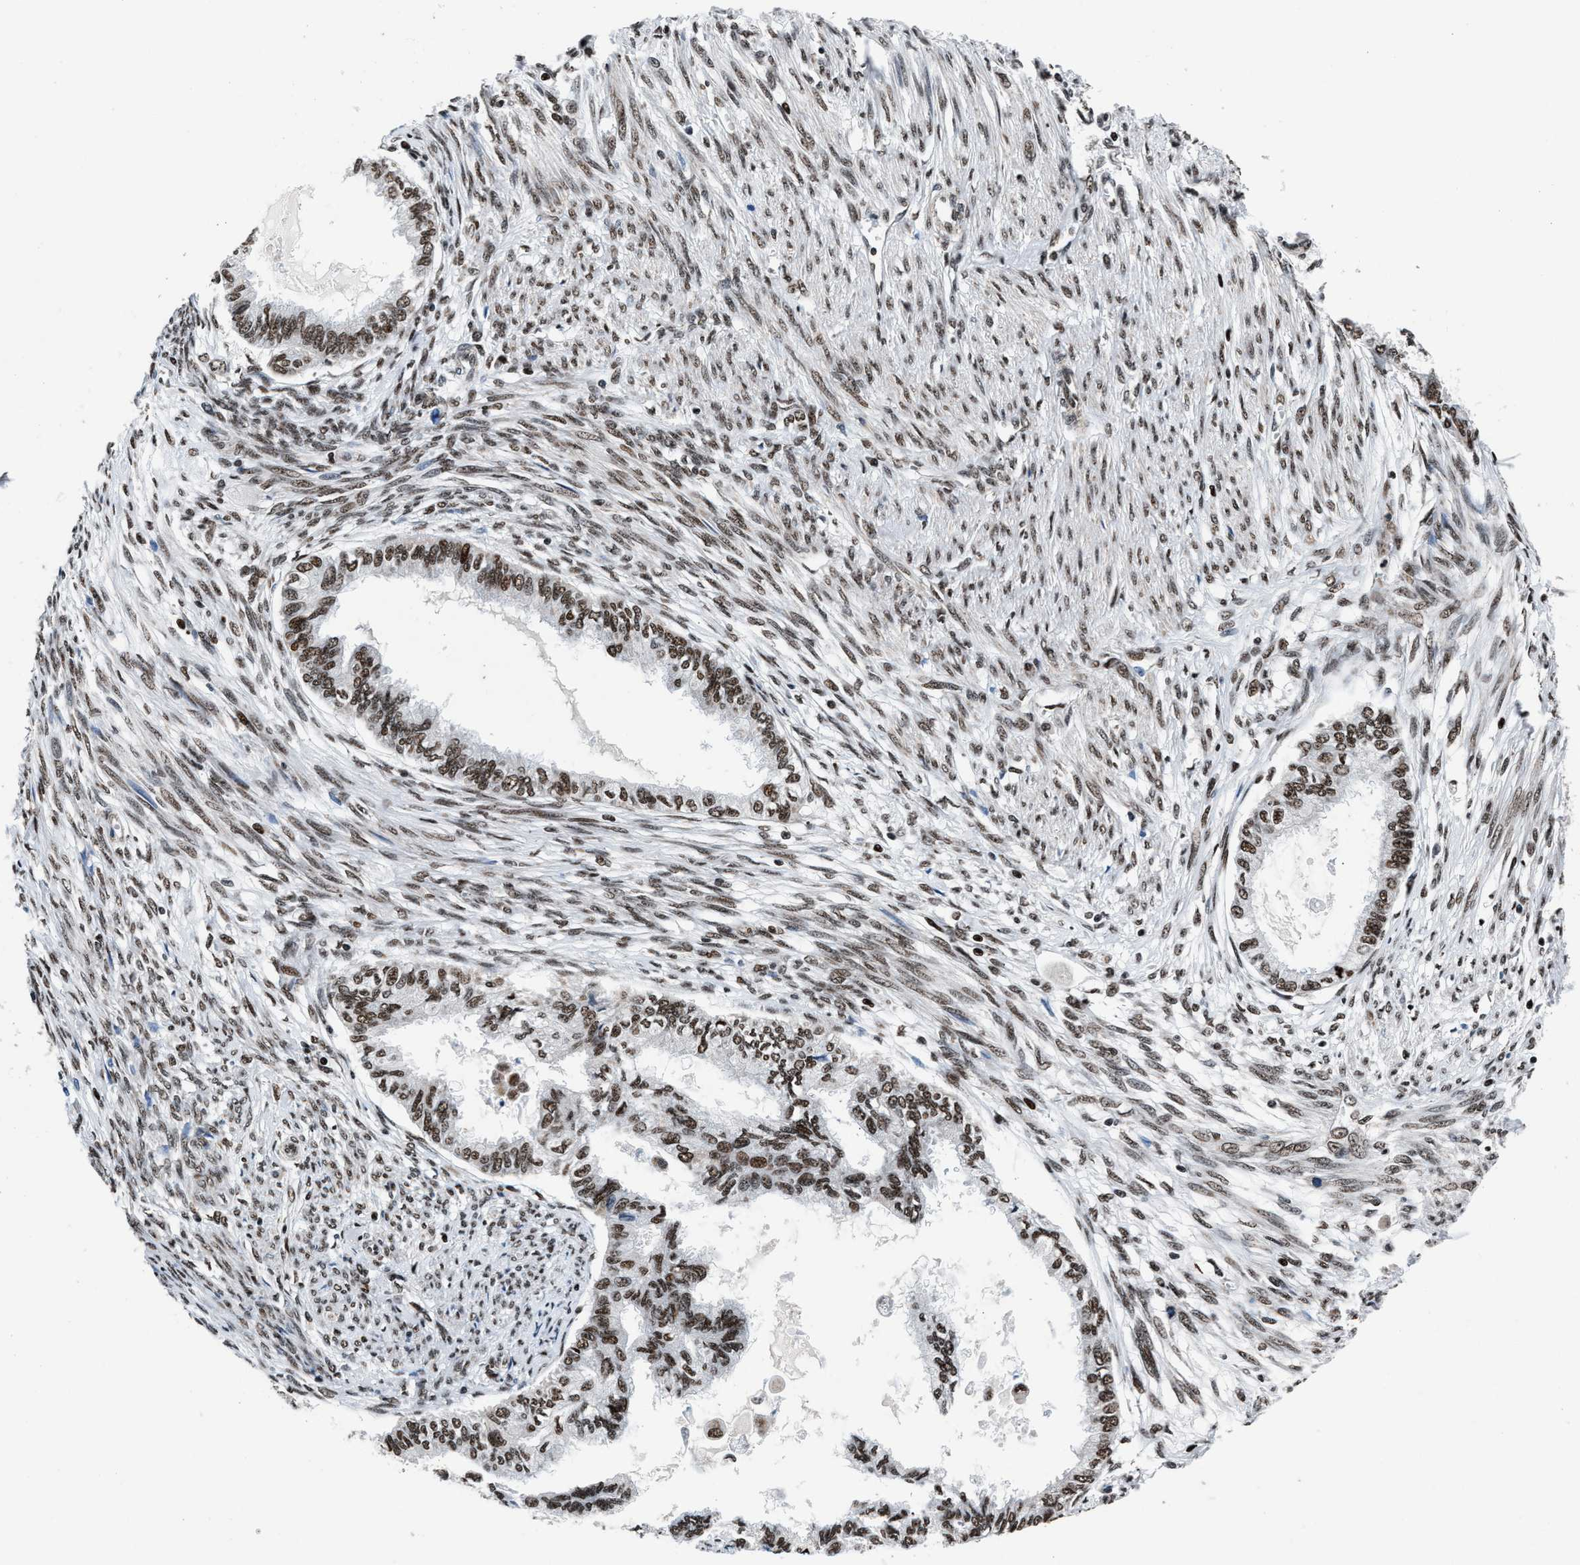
{"staining": {"intensity": "moderate", "quantity": ">75%", "location": "nuclear"}, "tissue": "cervical cancer", "cell_type": "Tumor cells", "image_type": "cancer", "snomed": [{"axis": "morphology", "description": "Normal tissue, NOS"}, {"axis": "morphology", "description": "Adenocarcinoma, NOS"}, {"axis": "topography", "description": "Cervix"}, {"axis": "topography", "description": "Endometrium"}], "caption": "Protein expression analysis of human cervical adenocarcinoma reveals moderate nuclear expression in approximately >75% of tumor cells.", "gene": "PRRC2B", "patient": {"sex": "female", "age": 86}}